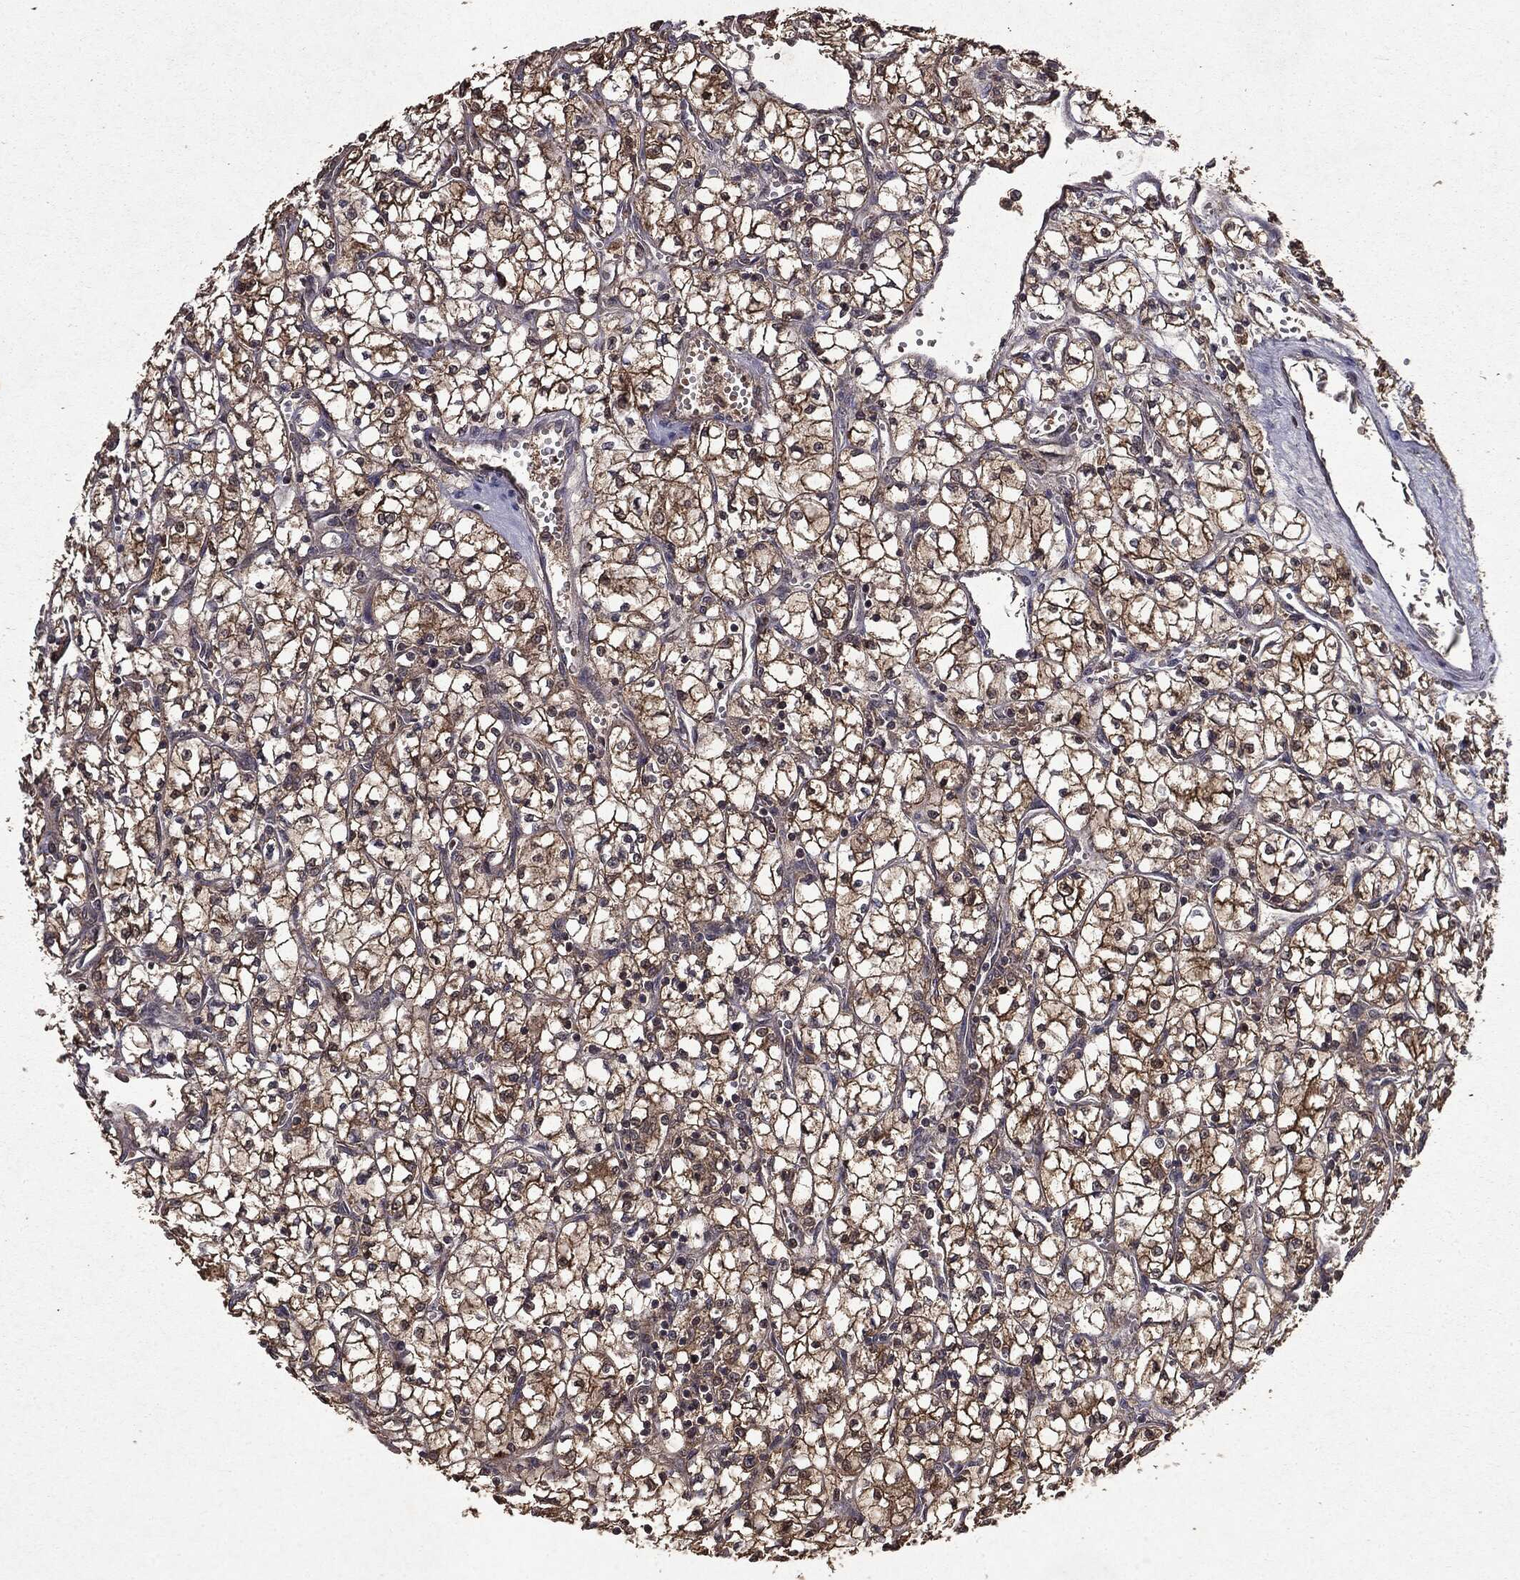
{"staining": {"intensity": "moderate", "quantity": ">75%", "location": "cytoplasmic/membranous"}, "tissue": "renal cancer", "cell_type": "Tumor cells", "image_type": "cancer", "snomed": [{"axis": "morphology", "description": "Adenocarcinoma, NOS"}, {"axis": "topography", "description": "Kidney"}], "caption": "DAB immunohistochemical staining of human renal cancer (adenocarcinoma) reveals moderate cytoplasmic/membranous protein positivity in approximately >75% of tumor cells.", "gene": "MTOR", "patient": {"sex": "female", "age": 64}}